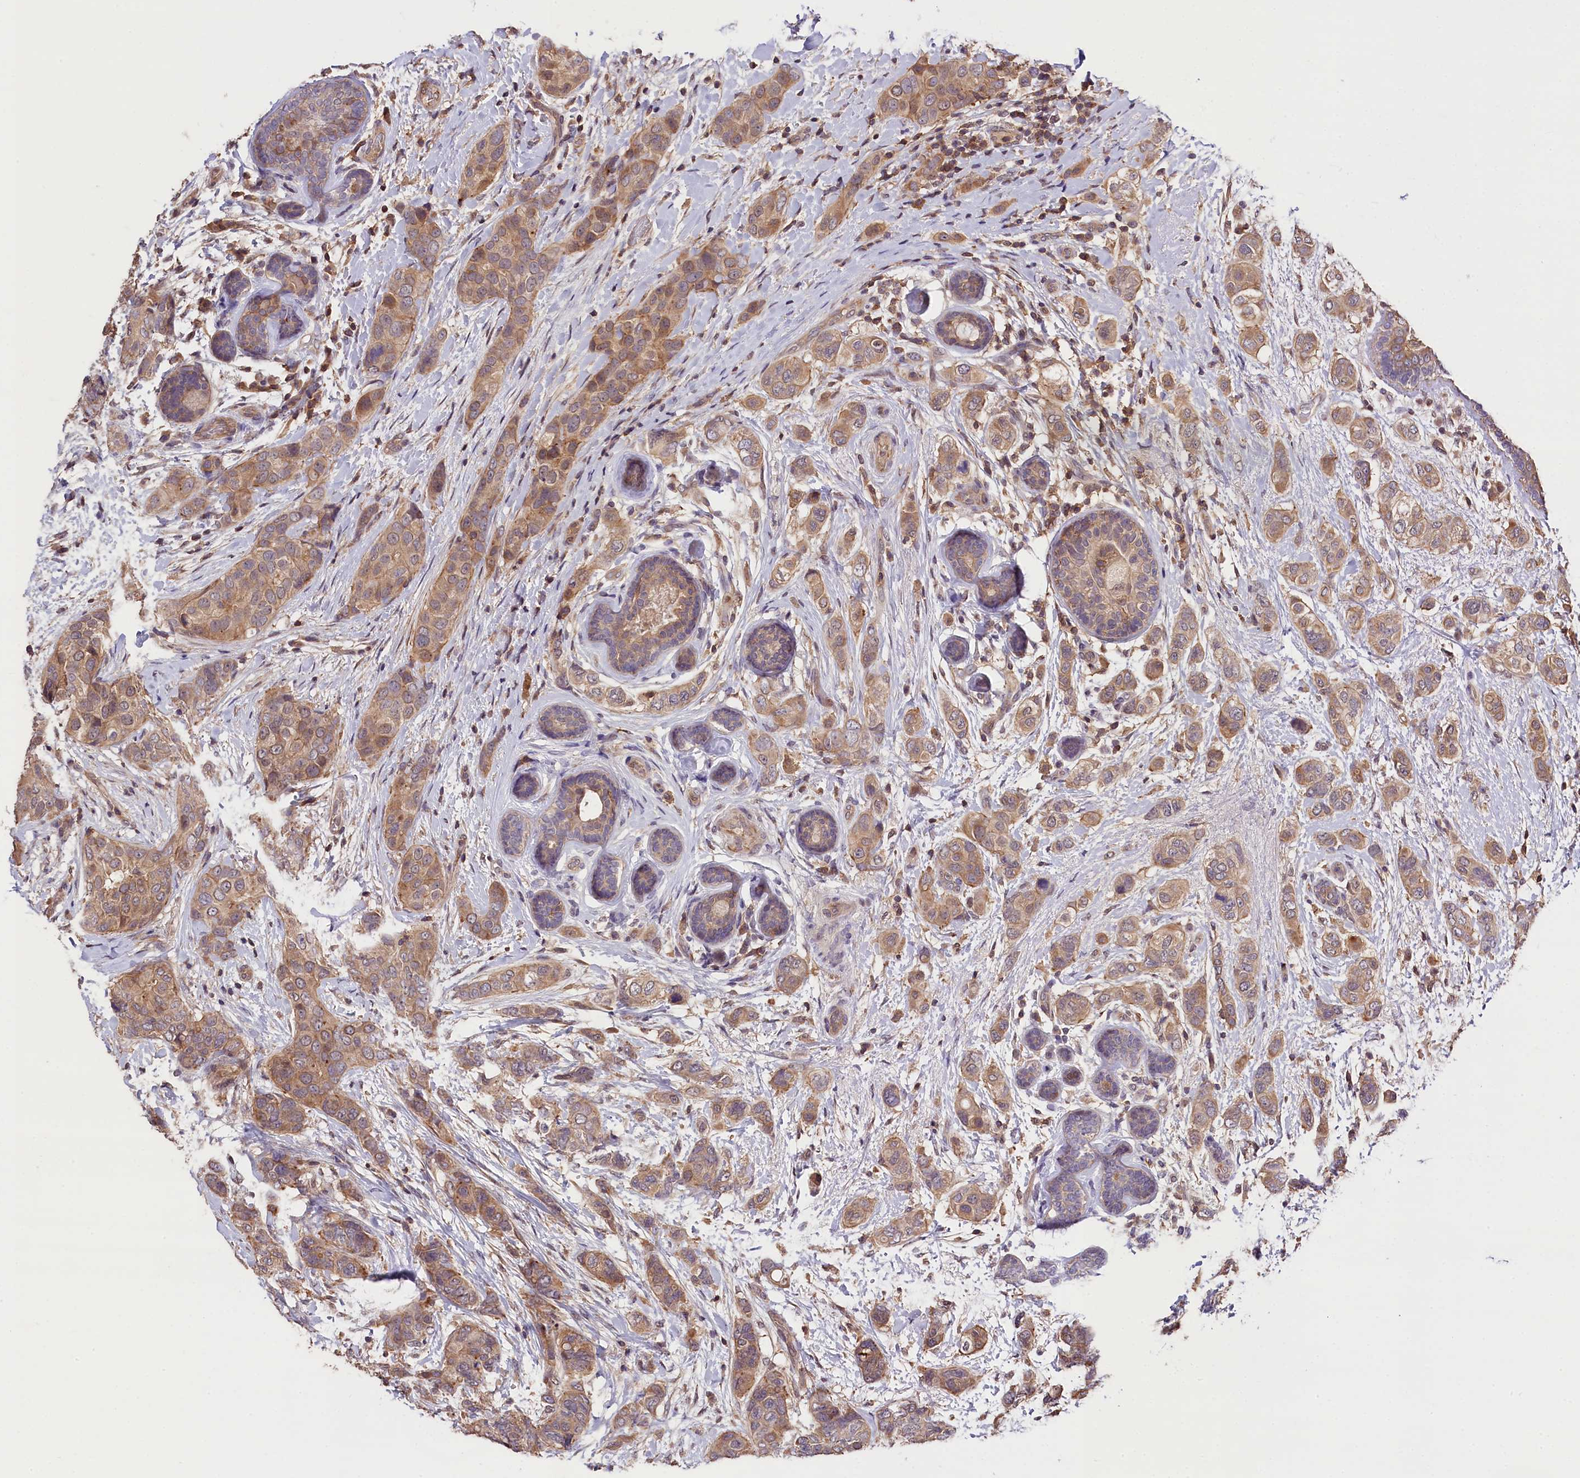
{"staining": {"intensity": "moderate", "quantity": ">75%", "location": "cytoplasmic/membranous"}, "tissue": "breast cancer", "cell_type": "Tumor cells", "image_type": "cancer", "snomed": [{"axis": "morphology", "description": "Lobular carcinoma"}, {"axis": "topography", "description": "Breast"}], "caption": "DAB immunohistochemical staining of human lobular carcinoma (breast) shows moderate cytoplasmic/membranous protein positivity in about >75% of tumor cells.", "gene": "SKIDA1", "patient": {"sex": "female", "age": 51}}